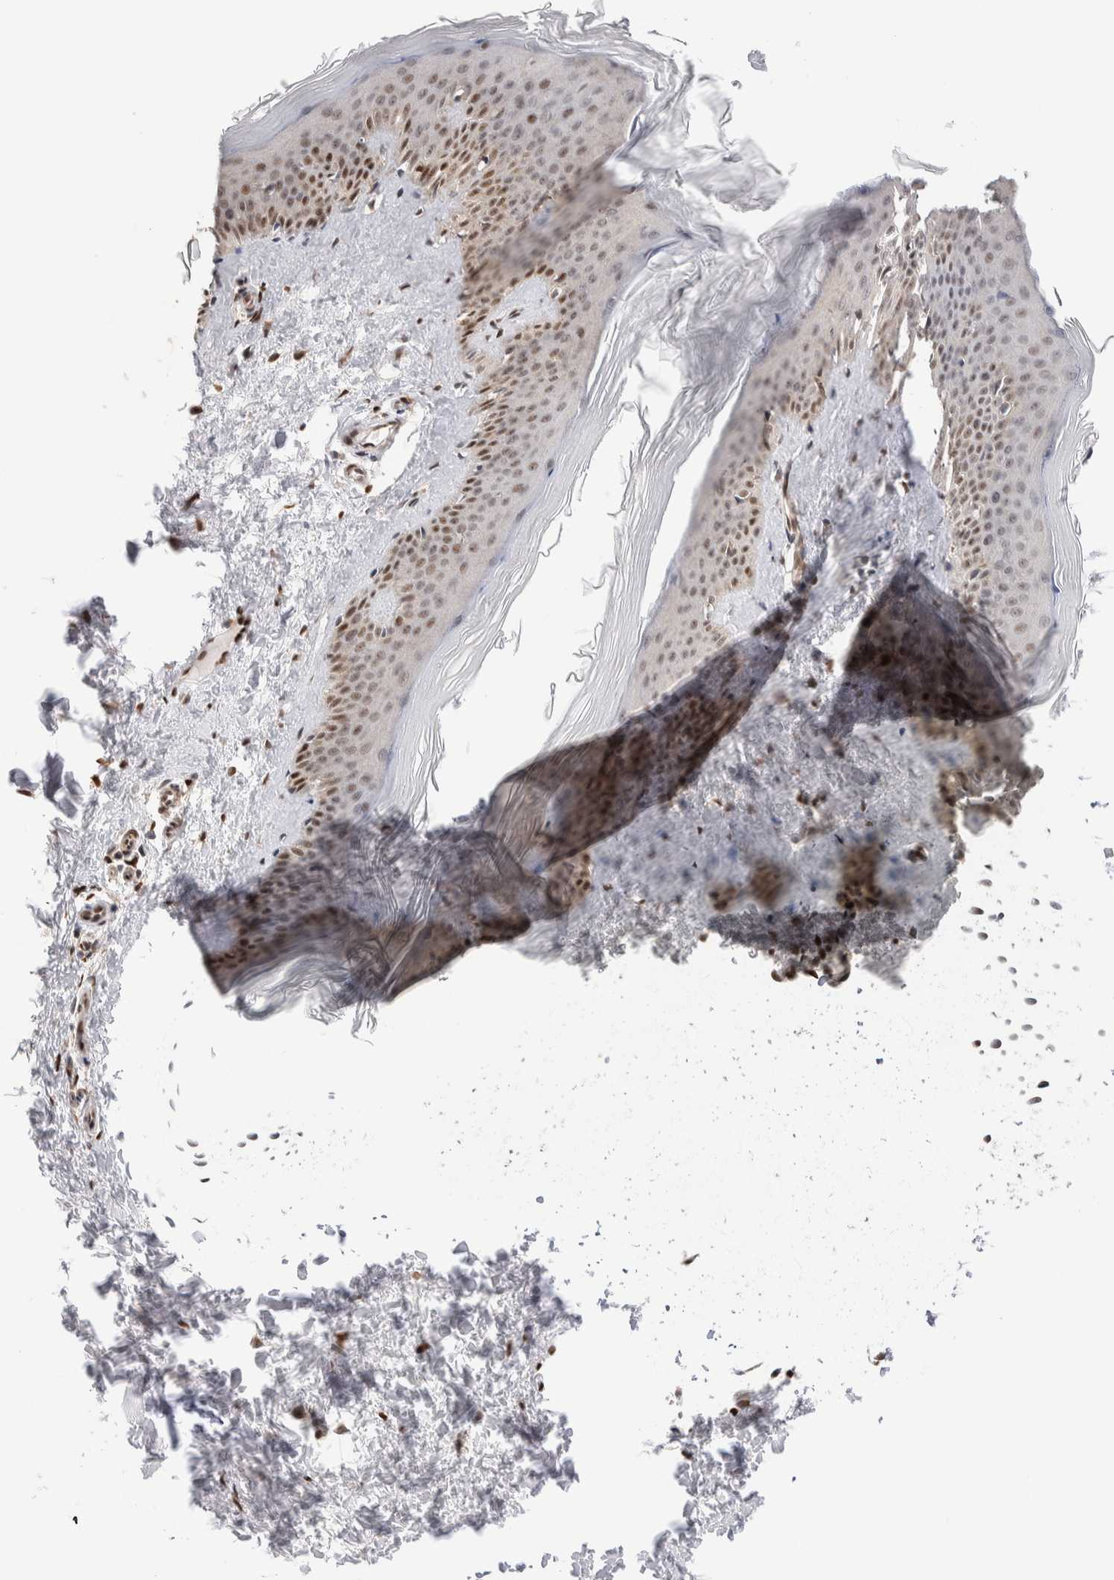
{"staining": {"intensity": "moderate", "quantity": ">75%", "location": "nuclear"}, "tissue": "skin", "cell_type": "Fibroblasts", "image_type": "normal", "snomed": [{"axis": "morphology", "description": "Normal tissue, NOS"}, {"axis": "topography", "description": "Skin"}], "caption": "IHC histopathology image of unremarkable skin: skin stained using immunohistochemistry (IHC) displays medium levels of moderate protein expression localized specifically in the nuclear of fibroblasts, appearing as a nuclear brown color.", "gene": "NSMAF", "patient": {"sex": "female", "age": 27}}